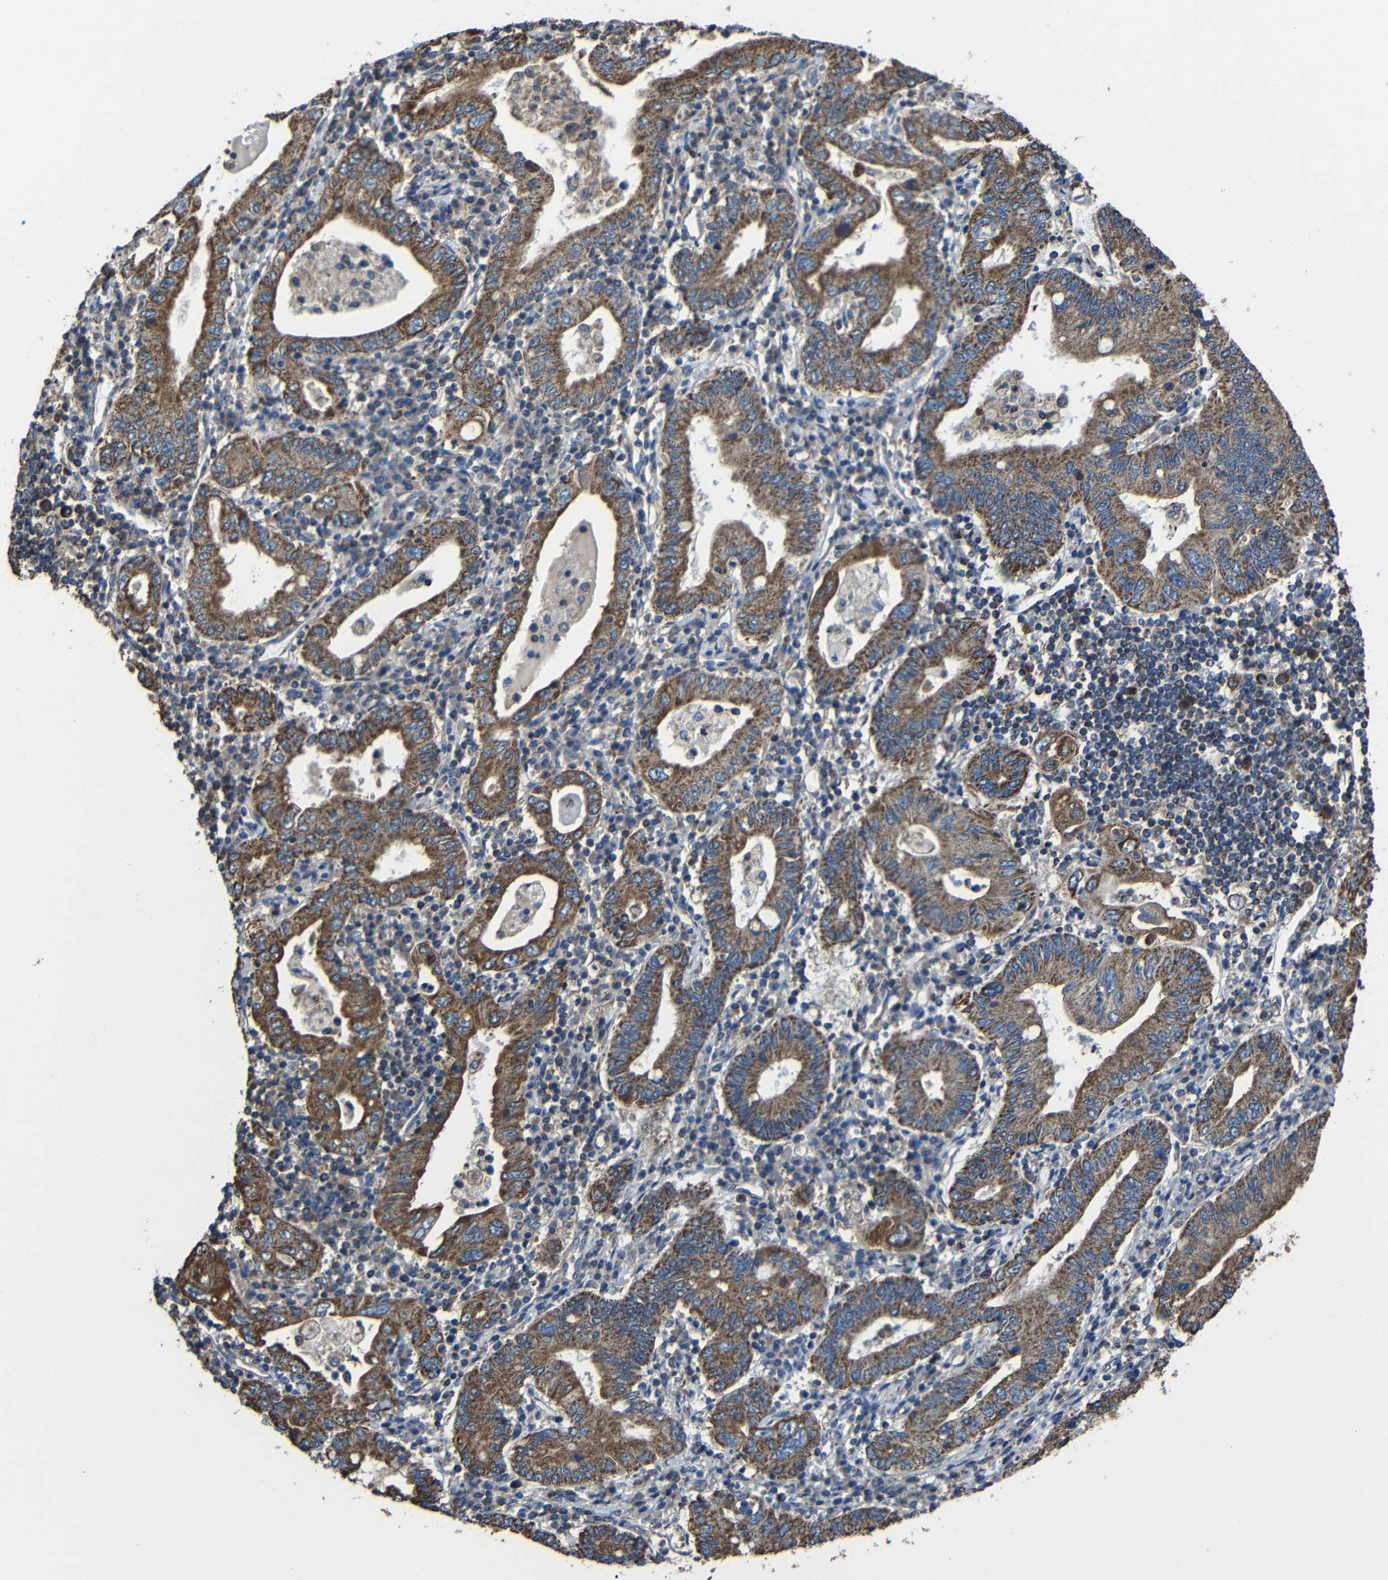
{"staining": {"intensity": "strong", "quantity": ">75%", "location": "cytoplasmic/membranous"}, "tissue": "stomach cancer", "cell_type": "Tumor cells", "image_type": "cancer", "snomed": [{"axis": "morphology", "description": "Normal tissue, NOS"}, {"axis": "morphology", "description": "Adenocarcinoma, NOS"}, {"axis": "topography", "description": "Esophagus"}, {"axis": "topography", "description": "Stomach, upper"}, {"axis": "topography", "description": "Peripheral nerve tissue"}], "caption": "A high amount of strong cytoplasmic/membranous staining is identified in approximately >75% of tumor cells in stomach cancer tissue.", "gene": "INTS6L", "patient": {"sex": "male", "age": 62}}